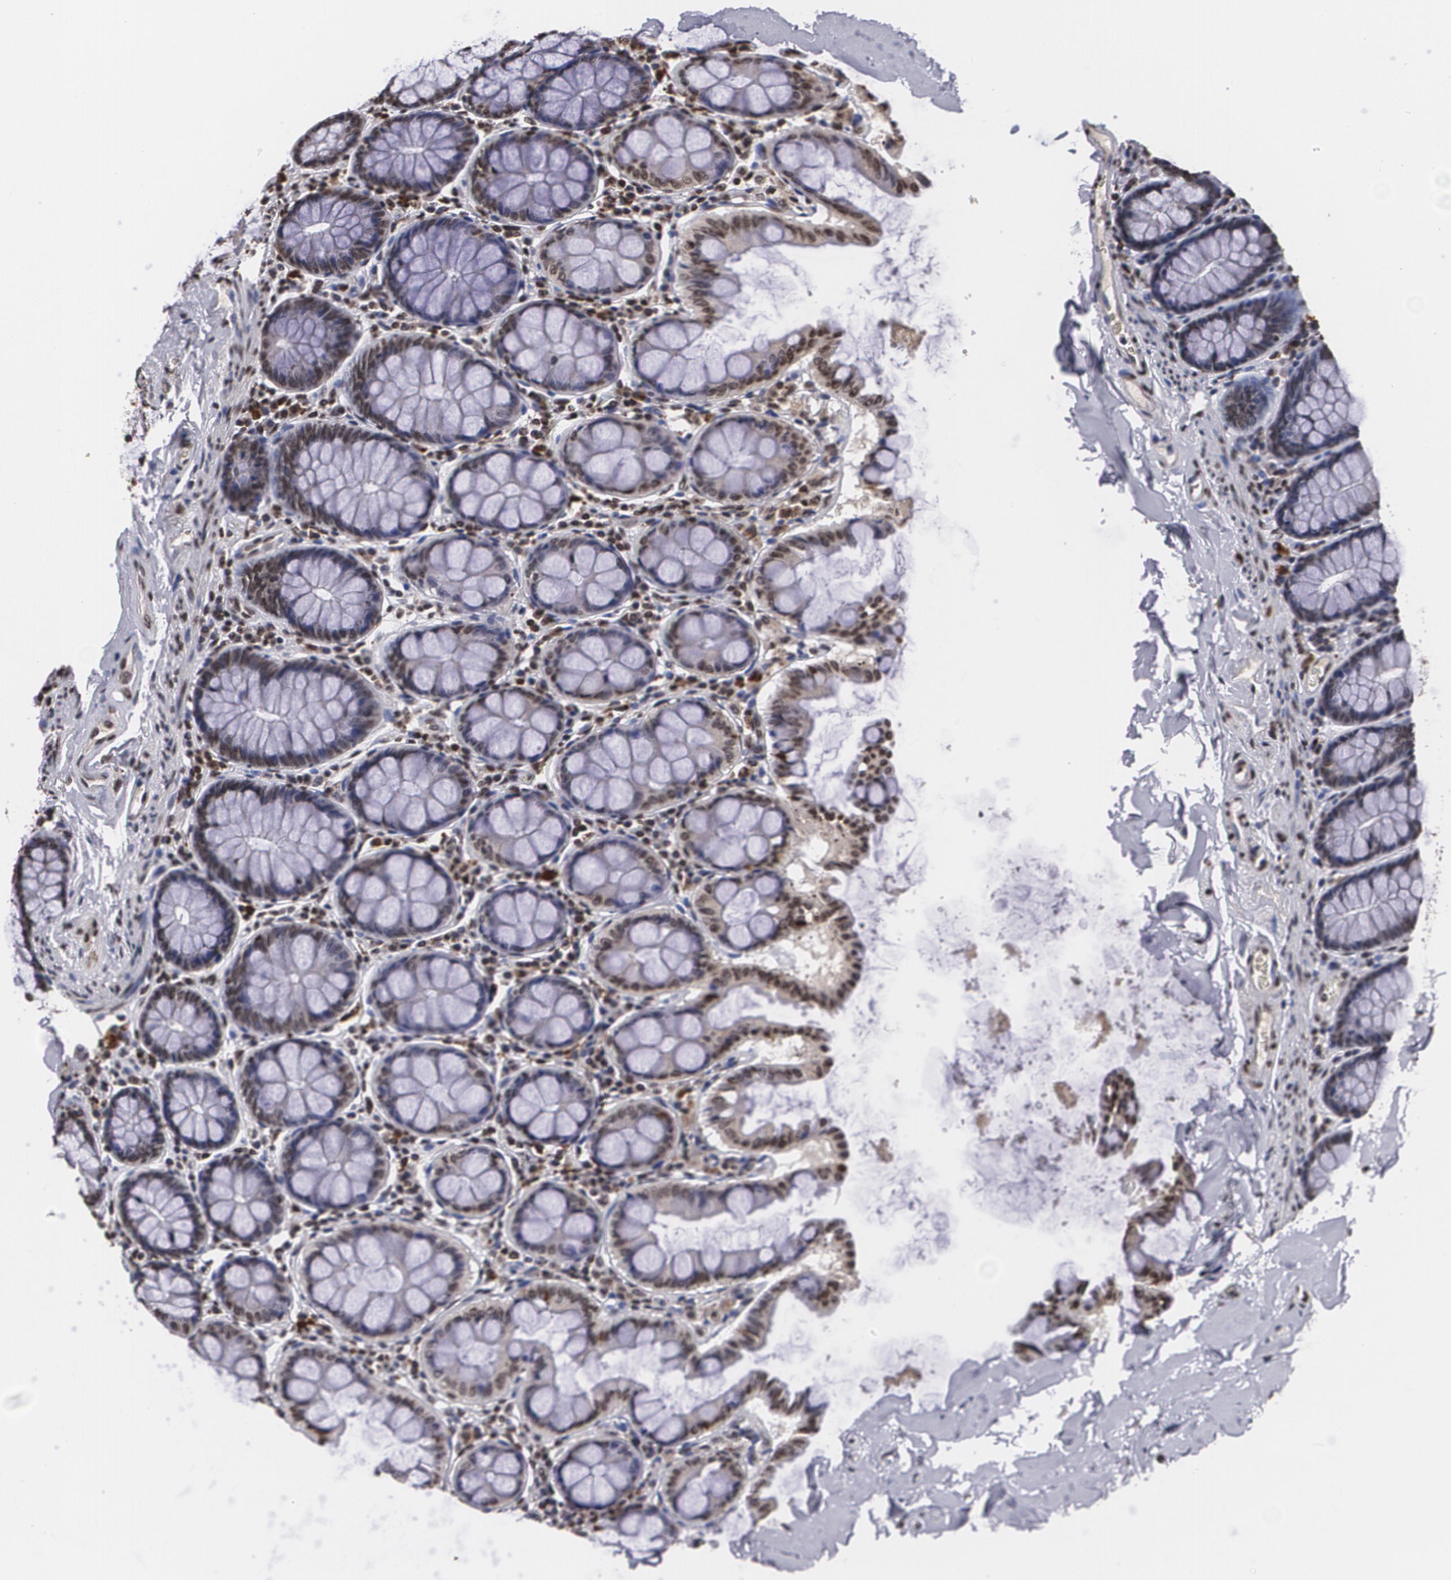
{"staining": {"intensity": "moderate", "quantity": ">75%", "location": "nuclear"}, "tissue": "colon", "cell_type": "Endothelial cells", "image_type": "normal", "snomed": [{"axis": "morphology", "description": "Normal tissue, NOS"}, {"axis": "topography", "description": "Colon"}], "caption": "Colon stained with DAB (3,3'-diaminobenzidine) immunohistochemistry displays medium levels of moderate nuclear staining in about >75% of endothelial cells.", "gene": "MVP", "patient": {"sex": "female", "age": 61}}